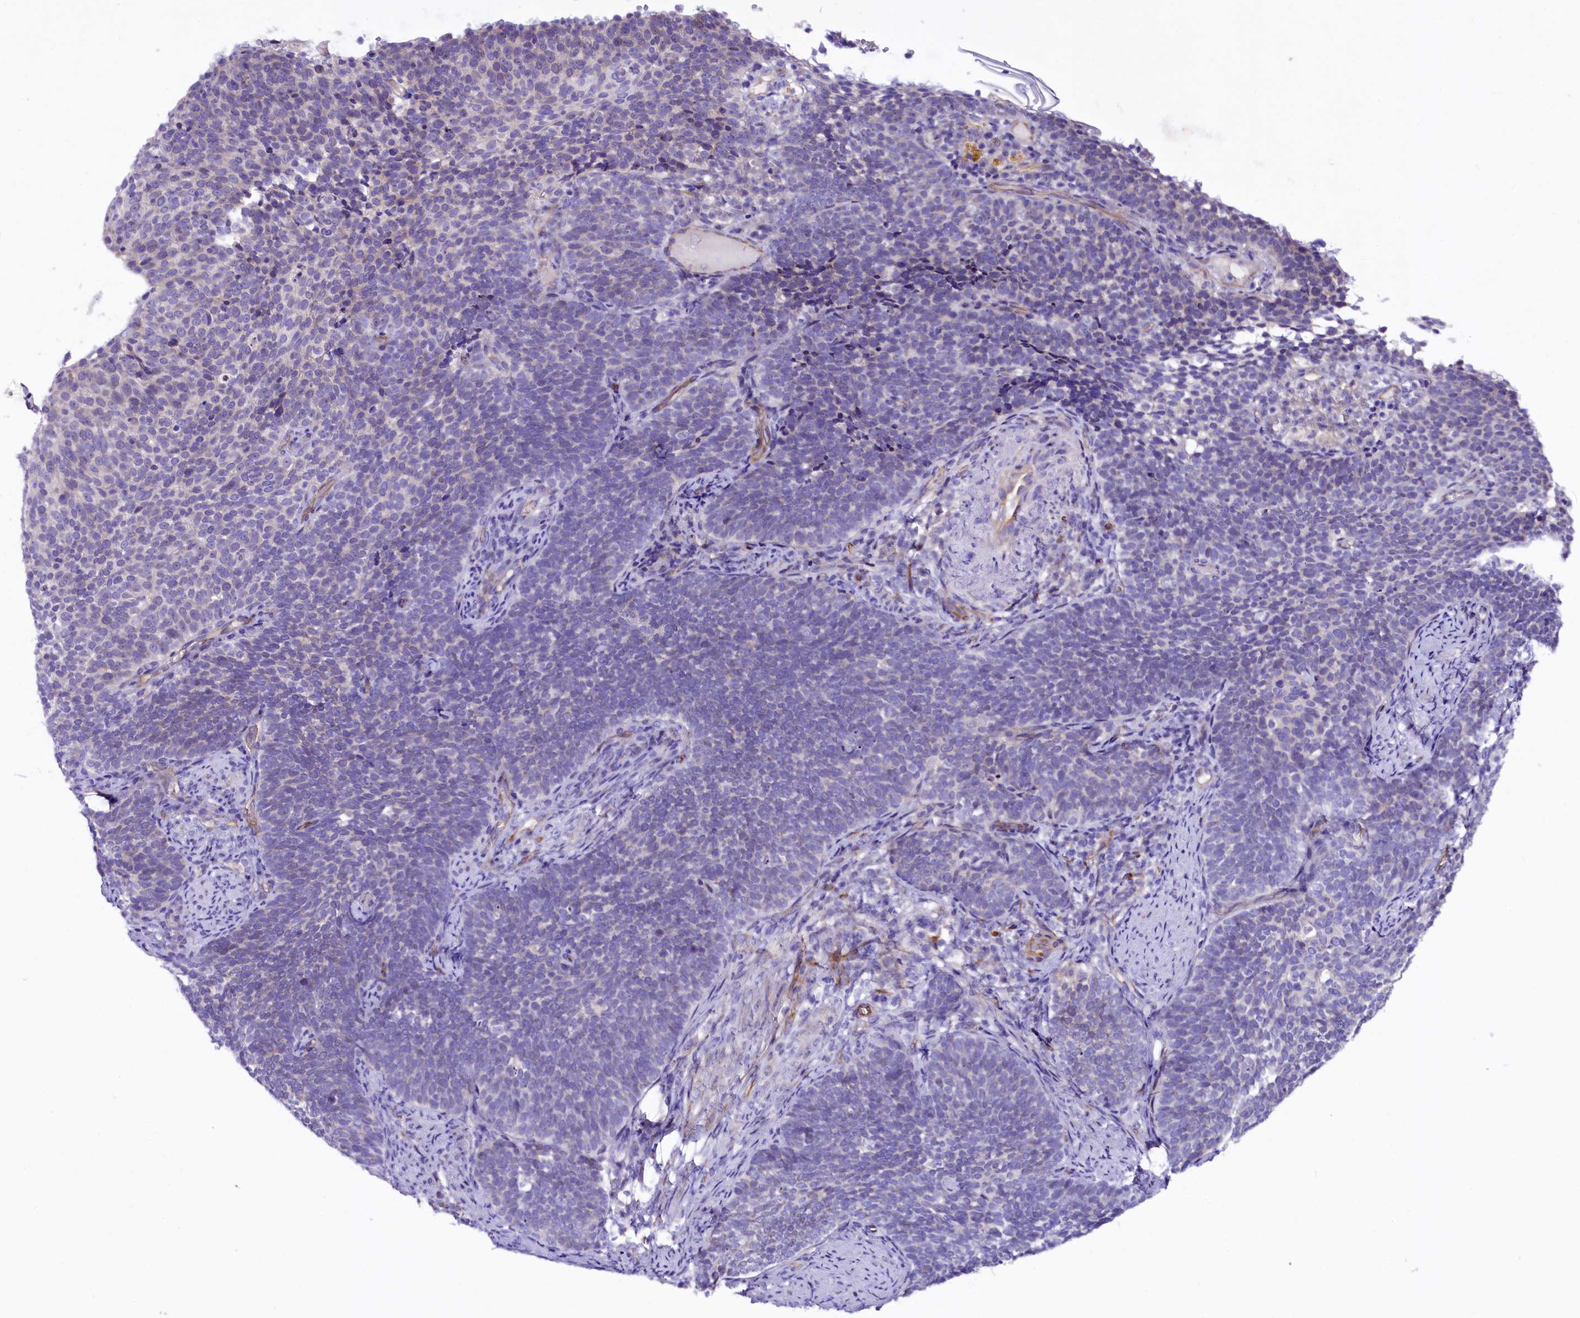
{"staining": {"intensity": "negative", "quantity": "none", "location": "none"}, "tissue": "cervical cancer", "cell_type": "Tumor cells", "image_type": "cancer", "snomed": [{"axis": "morphology", "description": "Normal tissue, NOS"}, {"axis": "morphology", "description": "Squamous cell carcinoma, NOS"}, {"axis": "topography", "description": "Cervix"}], "caption": "IHC of human cervical cancer exhibits no expression in tumor cells.", "gene": "SLF1", "patient": {"sex": "female", "age": 39}}